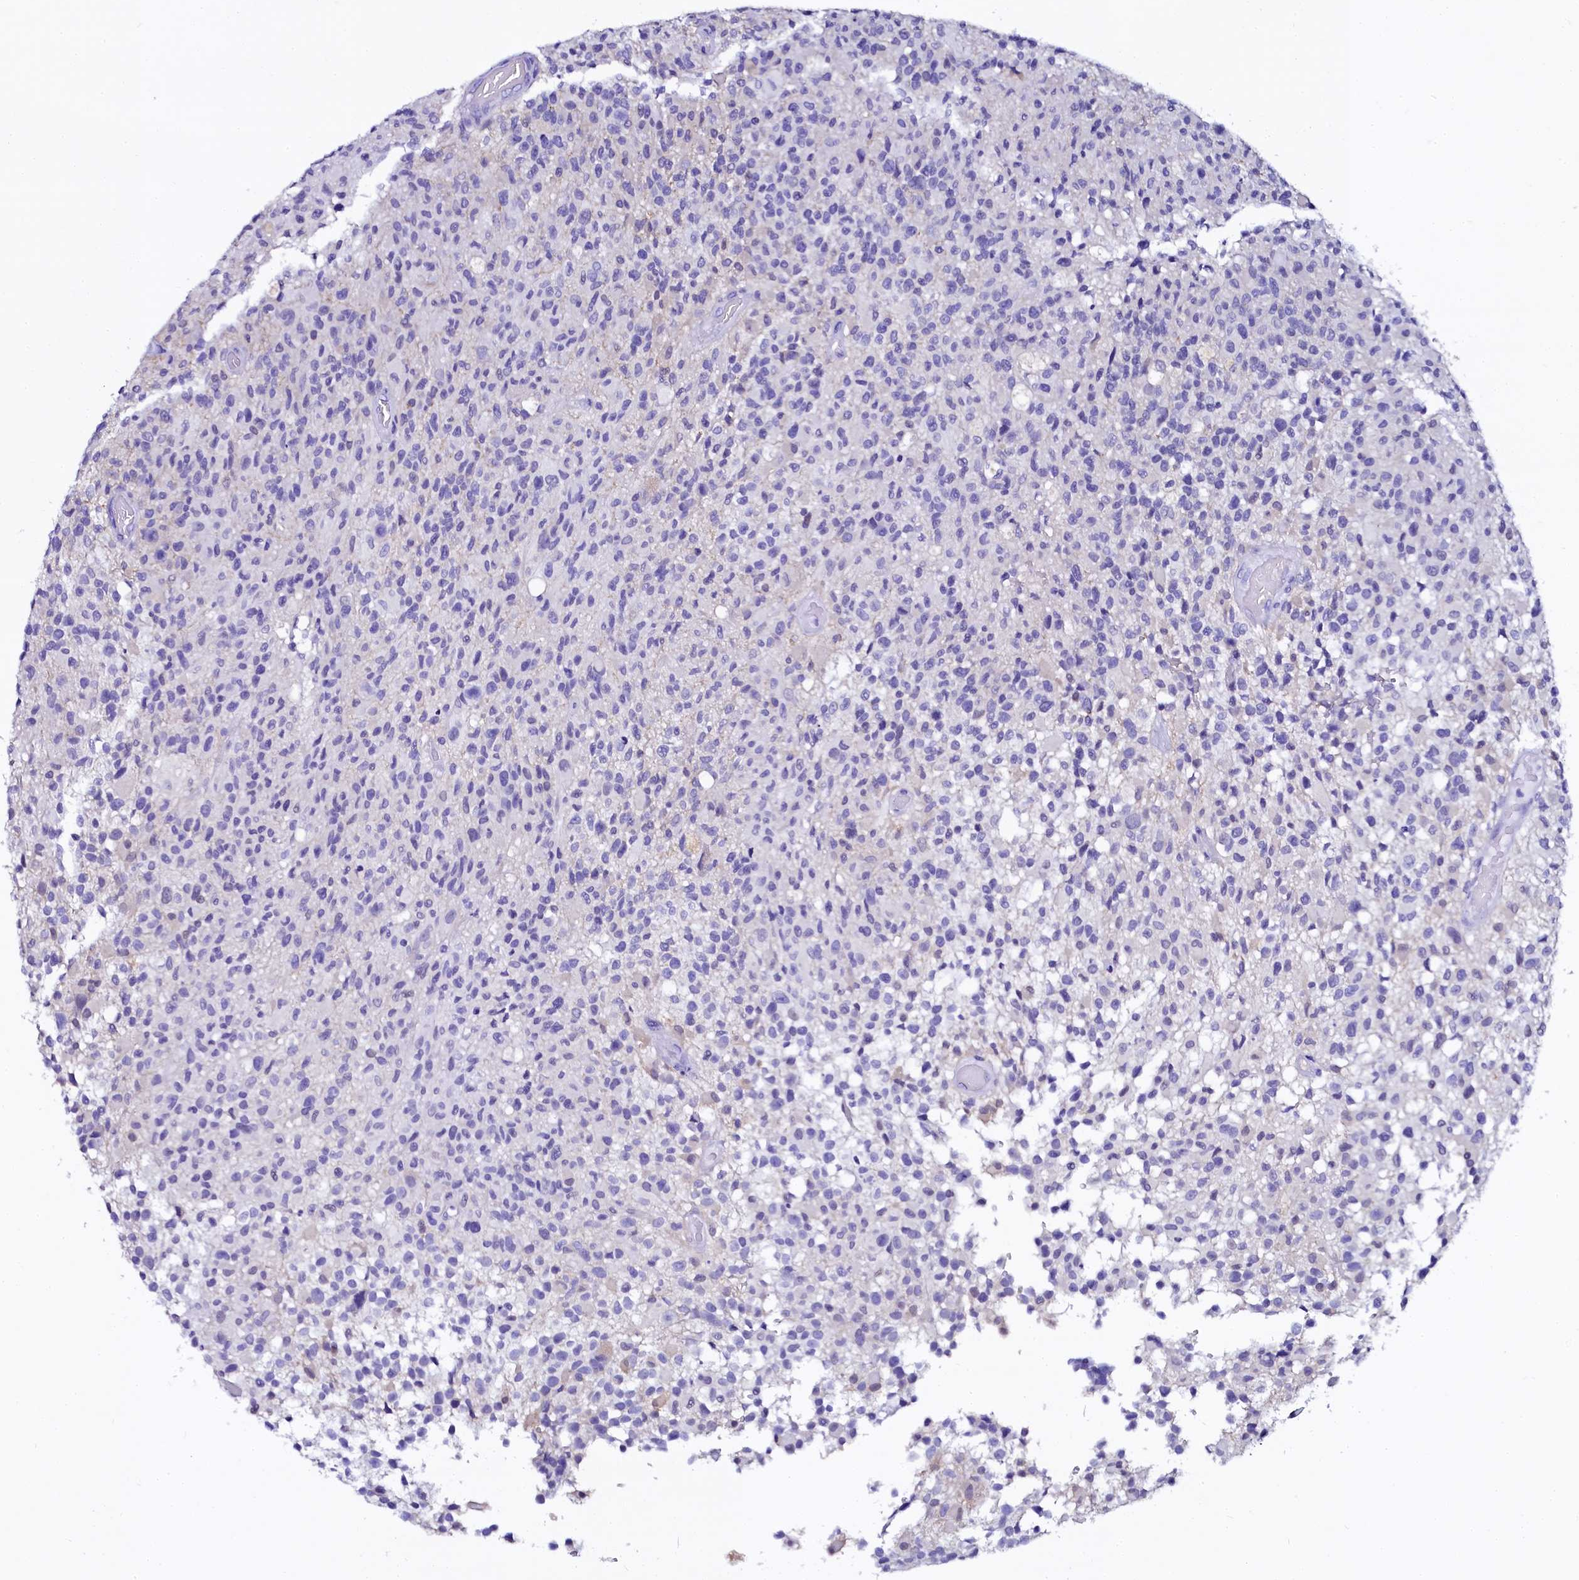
{"staining": {"intensity": "negative", "quantity": "none", "location": "none"}, "tissue": "glioma", "cell_type": "Tumor cells", "image_type": "cancer", "snomed": [{"axis": "morphology", "description": "Glioma, malignant, High grade"}, {"axis": "morphology", "description": "Glioblastoma, NOS"}, {"axis": "topography", "description": "Brain"}], "caption": "DAB (3,3'-diaminobenzidine) immunohistochemical staining of glioma exhibits no significant positivity in tumor cells.", "gene": "SORD", "patient": {"sex": "male", "age": 60}}